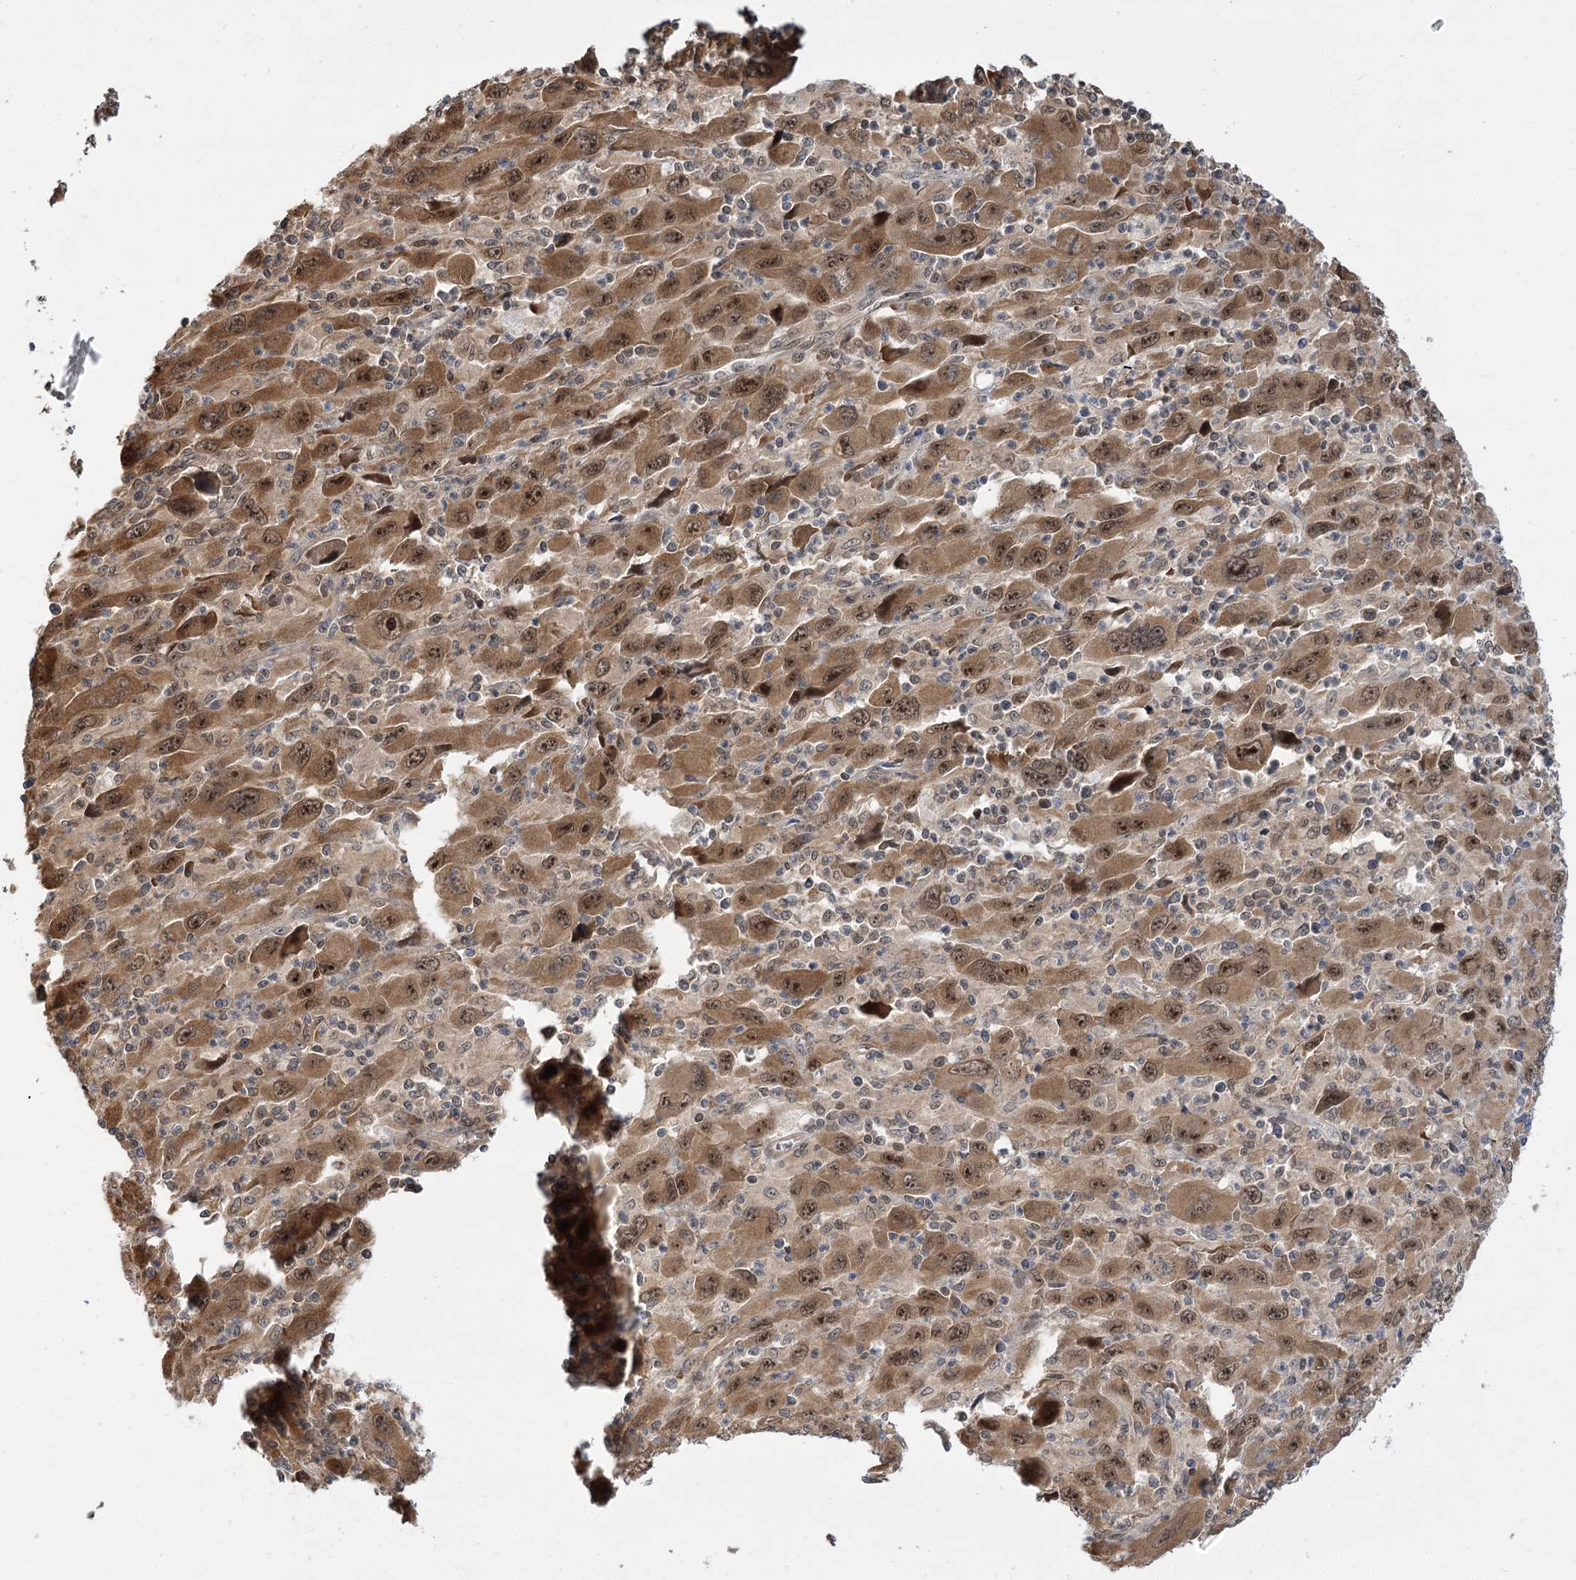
{"staining": {"intensity": "moderate", "quantity": ">75%", "location": "cytoplasmic/membranous,nuclear"}, "tissue": "melanoma", "cell_type": "Tumor cells", "image_type": "cancer", "snomed": [{"axis": "morphology", "description": "Malignant melanoma, Metastatic site"}, {"axis": "topography", "description": "Skin"}], "caption": "Human malignant melanoma (metastatic site) stained with a protein marker reveals moderate staining in tumor cells.", "gene": "SERGEF", "patient": {"sex": "female", "age": 56}}